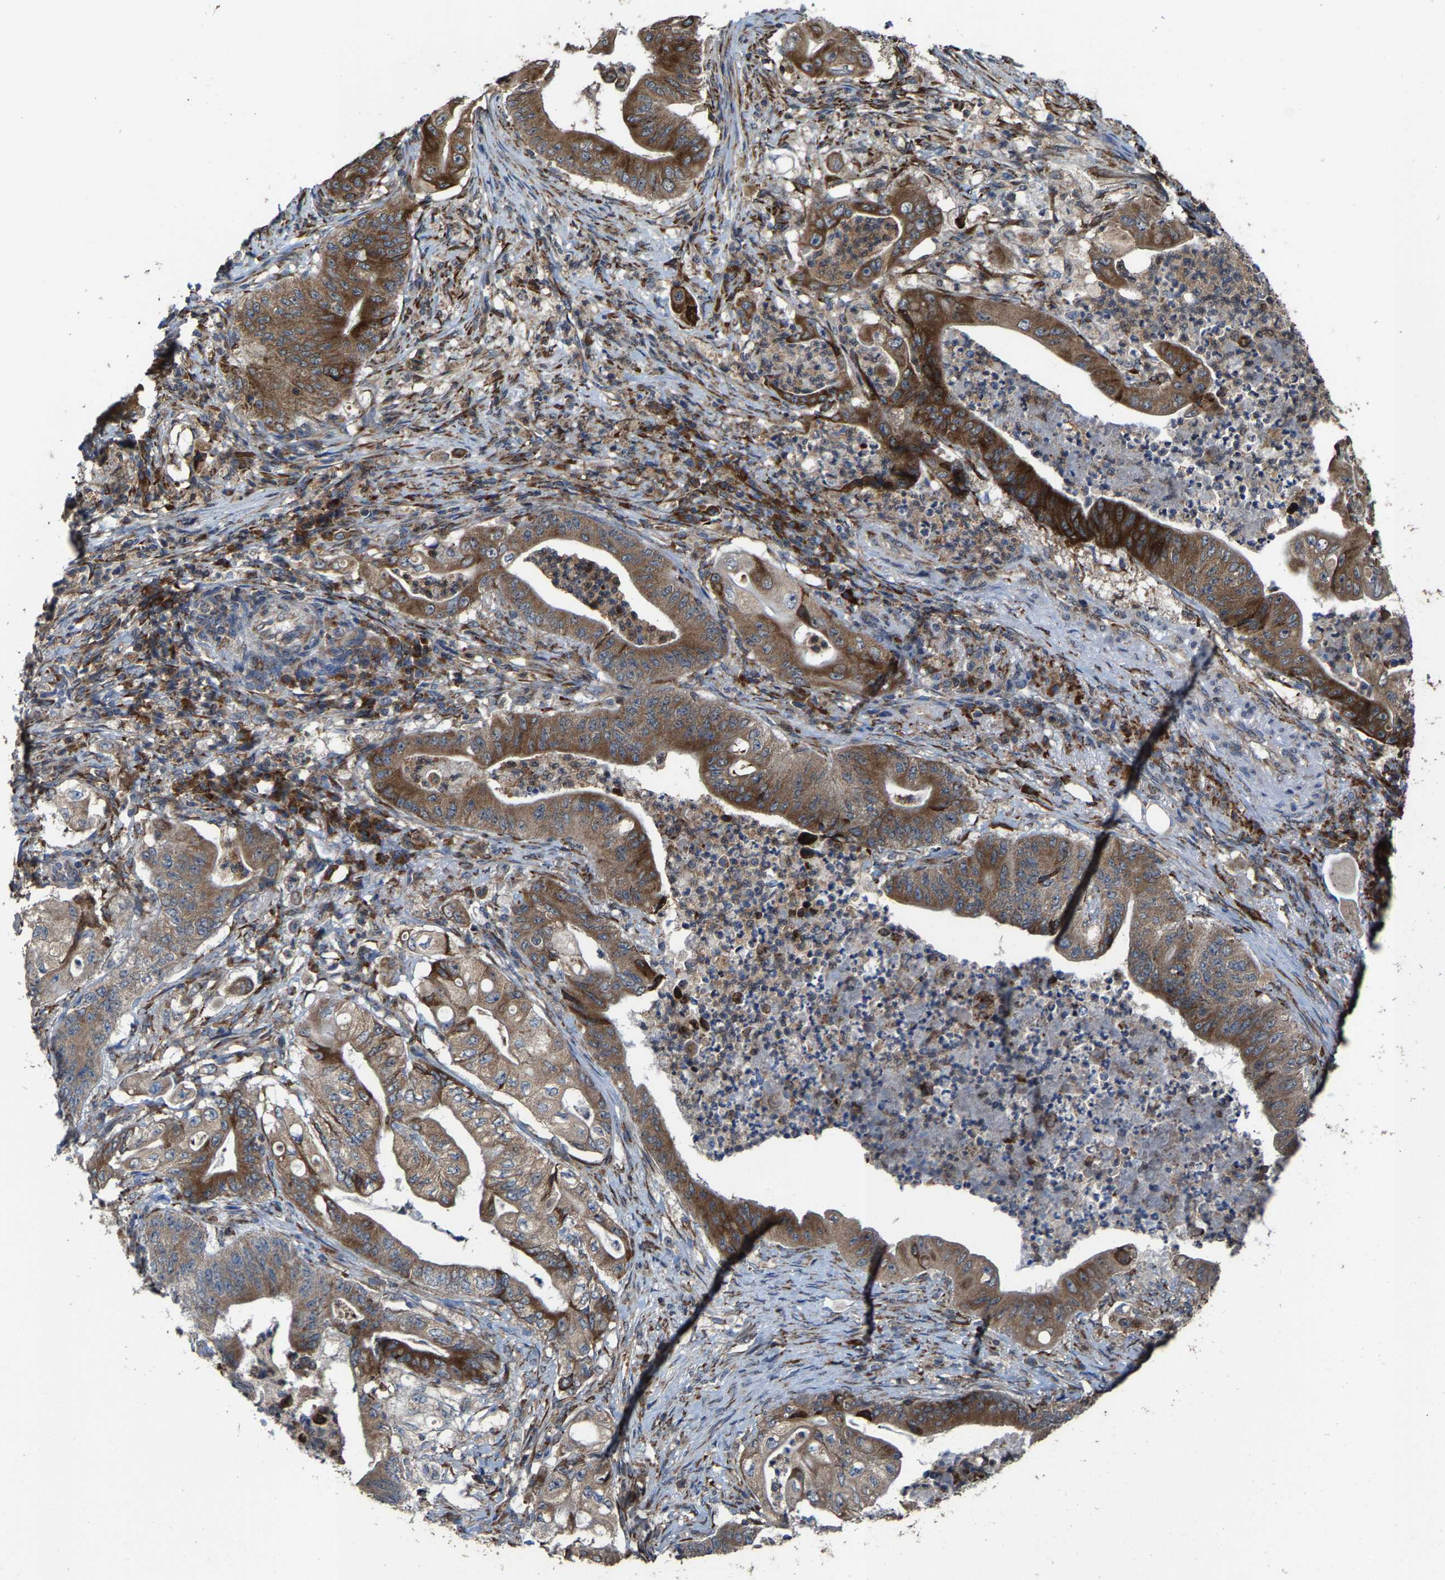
{"staining": {"intensity": "strong", "quantity": ">75%", "location": "cytoplasmic/membranous"}, "tissue": "stomach cancer", "cell_type": "Tumor cells", "image_type": "cancer", "snomed": [{"axis": "morphology", "description": "Adenocarcinoma, NOS"}, {"axis": "topography", "description": "Stomach"}], "caption": "Human stomach cancer (adenocarcinoma) stained with a brown dye exhibits strong cytoplasmic/membranous positive staining in approximately >75% of tumor cells.", "gene": "FGD3", "patient": {"sex": "female", "age": 73}}